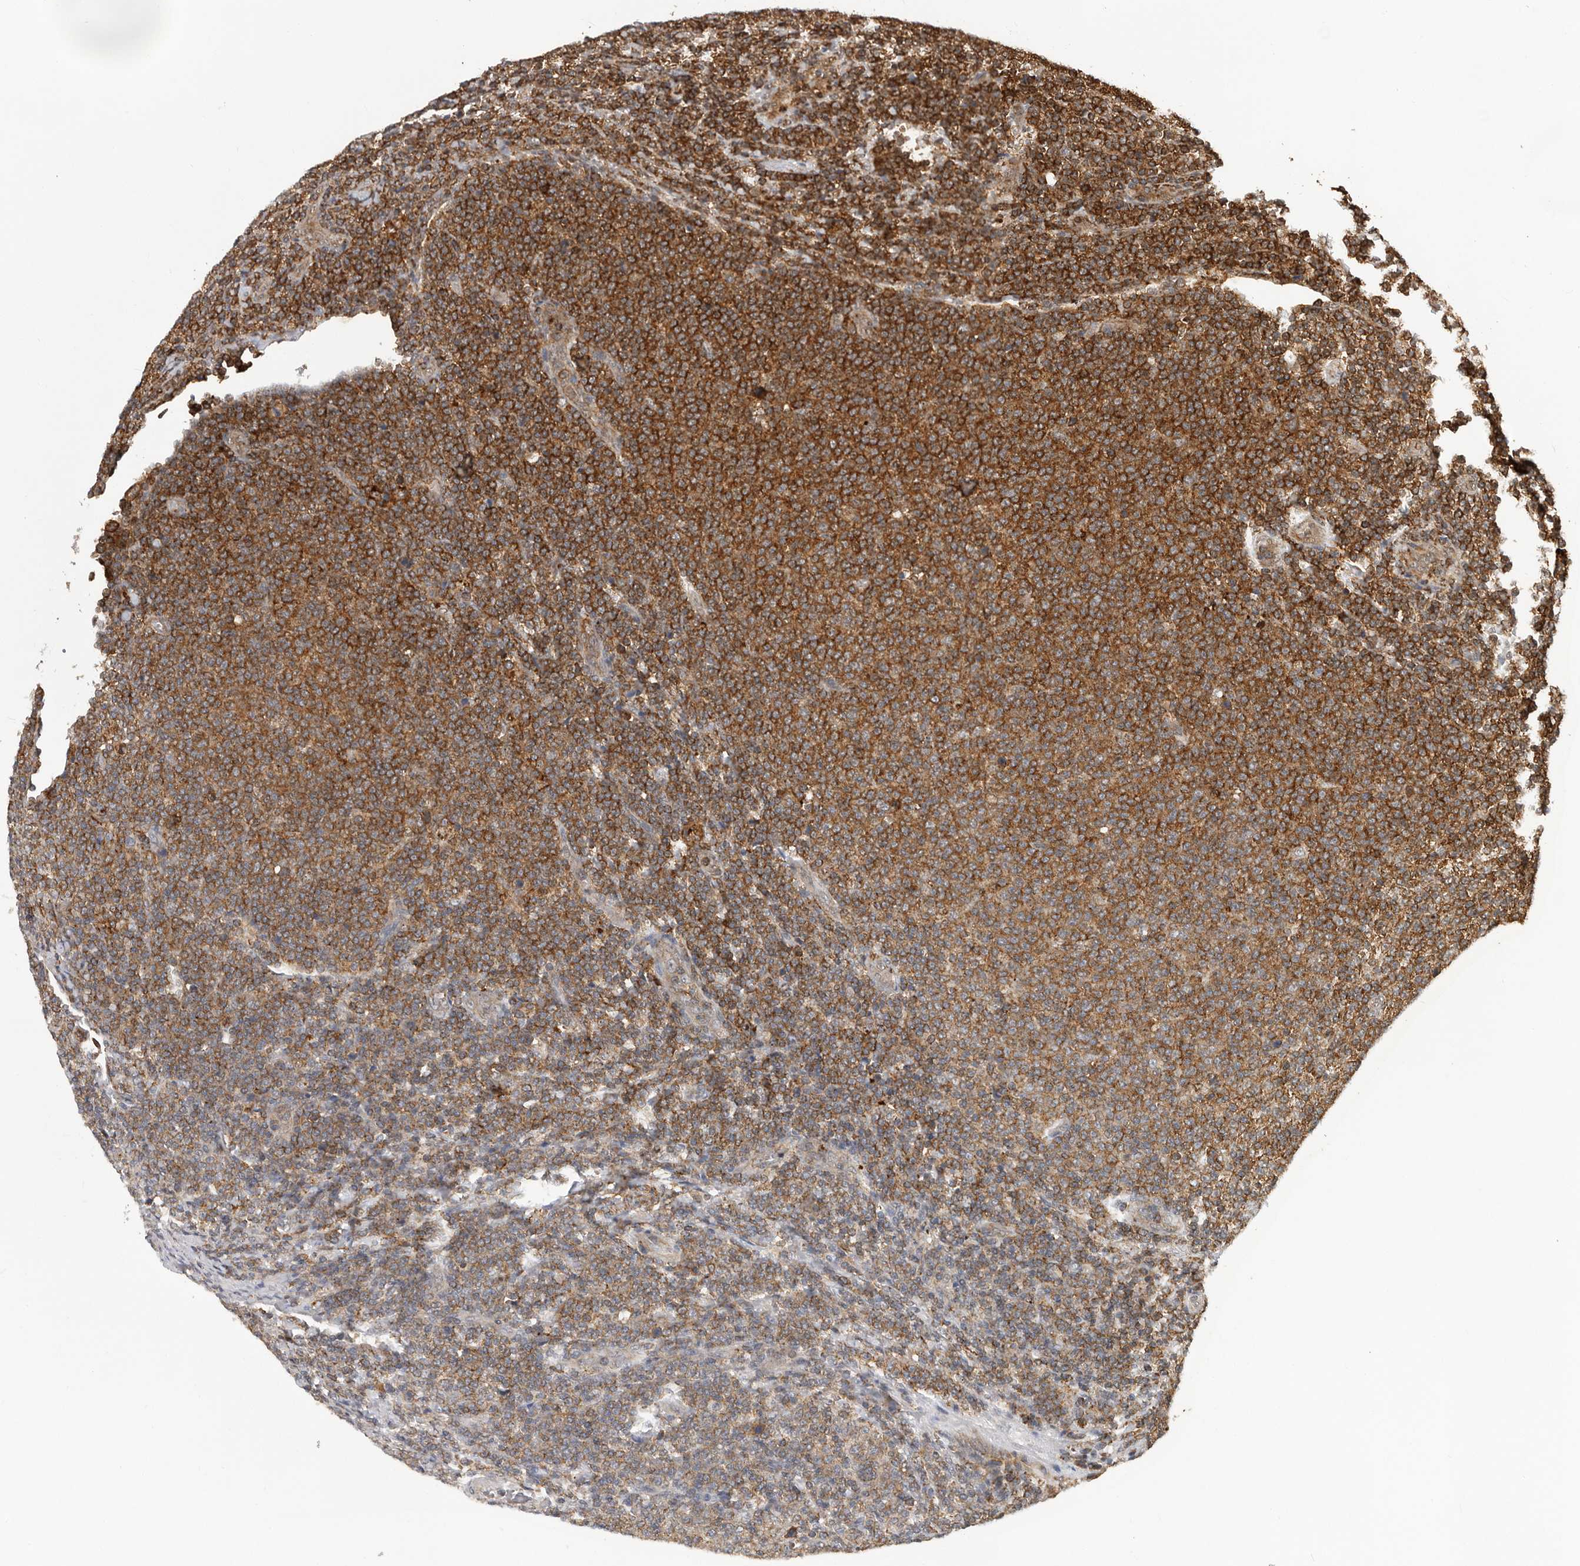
{"staining": {"intensity": "strong", "quantity": ">75%", "location": "cytoplasmic/membranous"}, "tissue": "lymphoma", "cell_type": "Tumor cells", "image_type": "cancer", "snomed": [{"axis": "morphology", "description": "Malignant lymphoma, non-Hodgkin's type, Low grade"}, {"axis": "topography", "description": "Lymph node"}], "caption": "About >75% of tumor cells in human lymphoma display strong cytoplasmic/membranous protein expression as visualized by brown immunohistochemical staining.", "gene": "RNF157", "patient": {"sex": "male", "age": 66}}